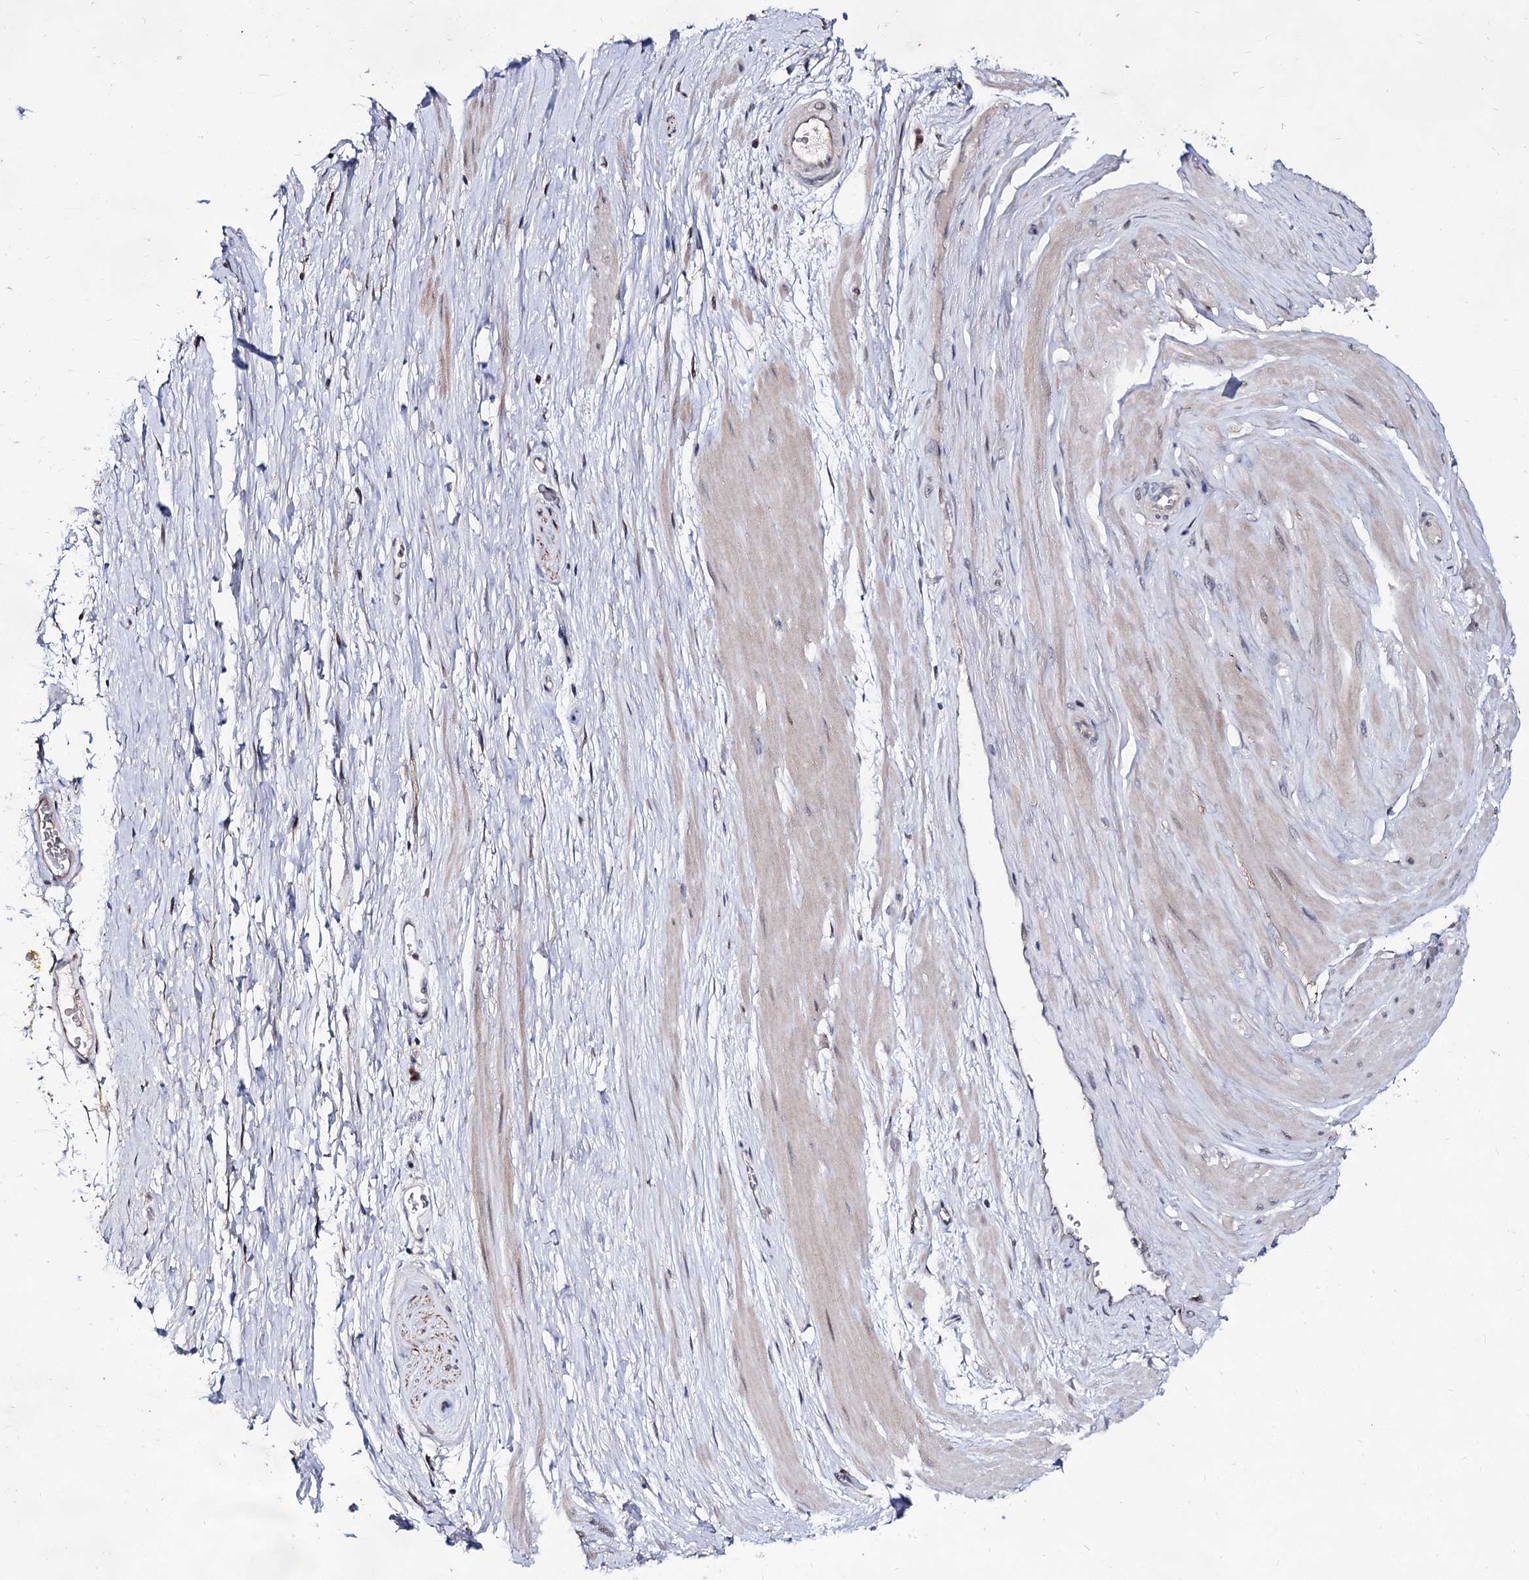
{"staining": {"intensity": "weak", "quantity": "<25%", "location": "cytoplasmic/membranous"}, "tissue": "adipose tissue", "cell_type": "Adipocytes", "image_type": "normal", "snomed": [{"axis": "morphology", "description": "Normal tissue, NOS"}, {"axis": "morphology", "description": "Adenocarcinoma, Low grade"}, {"axis": "topography", "description": "Prostate"}, {"axis": "topography", "description": "Peripheral nerve tissue"}], "caption": "An image of human adipose tissue is negative for staining in adipocytes. (Stains: DAB immunohistochemistry with hematoxylin counter stain, Microscopy: brightfield microscopy at high magnification).", "gene": "ARFIP2", "patient": {"sex": "male", "age": 63}}